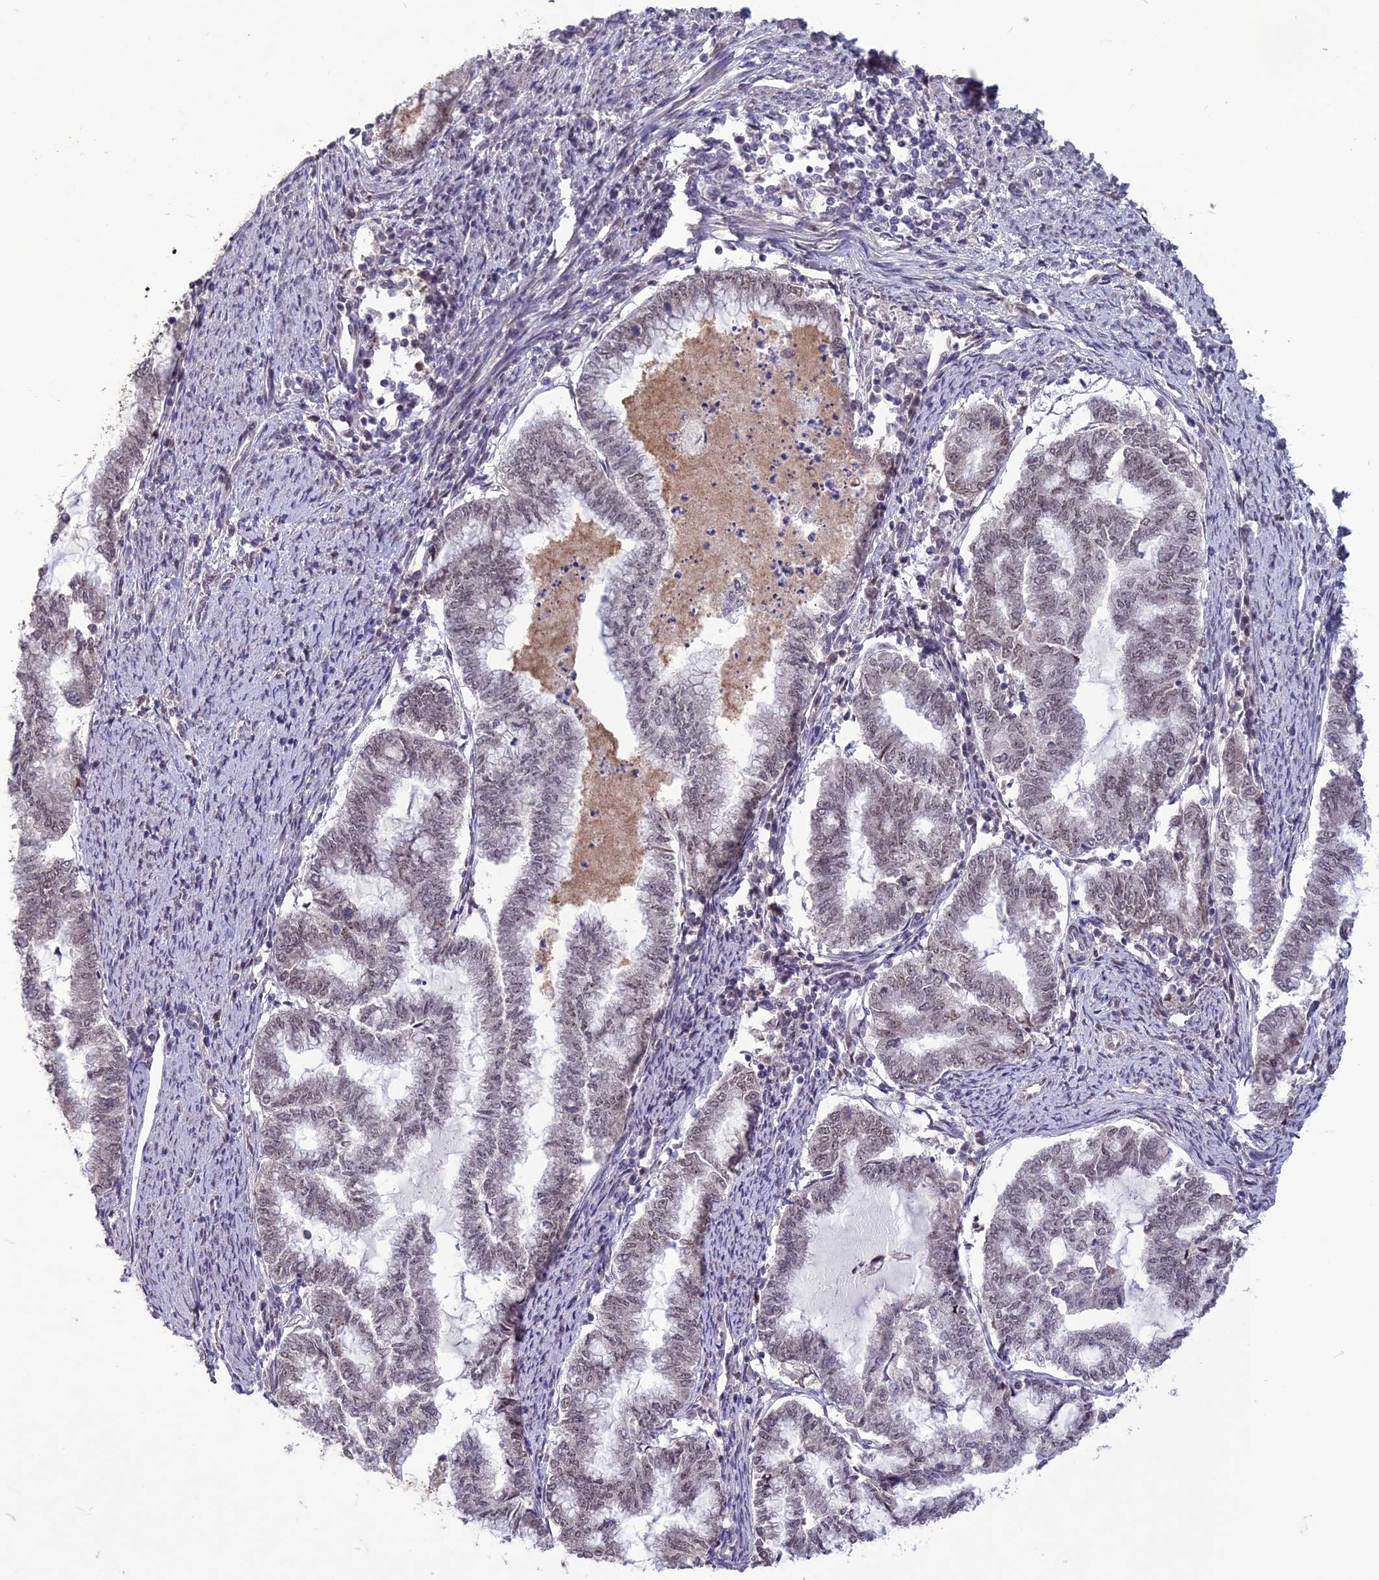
{"staining": {"intensity": "weak", "quantity": "25%-75%", "location": "nuclear"}, "tissue": "endometrial cancer", "cell_type": "Tumor cells", "image_type": "cancer", "snomed": [{"axis": "morphology", "description": "Adenocarcinoma, NOS"}, {"axis": "topography", "description": "Endometrium"}], "caption": "Immunohistochemistry of endometrial adenocarcinoma reveals low levels of weak nuclear positivity in approximately 25%-75% of tumor cells. (Stains: DAB (3,3'-diaminobenzidine) in brown, nuclei in blue, Microscopy: brightfield microscopy at high magnification).", "gene": "DIS3", "patient": {"sex": "female", "age": 79}}